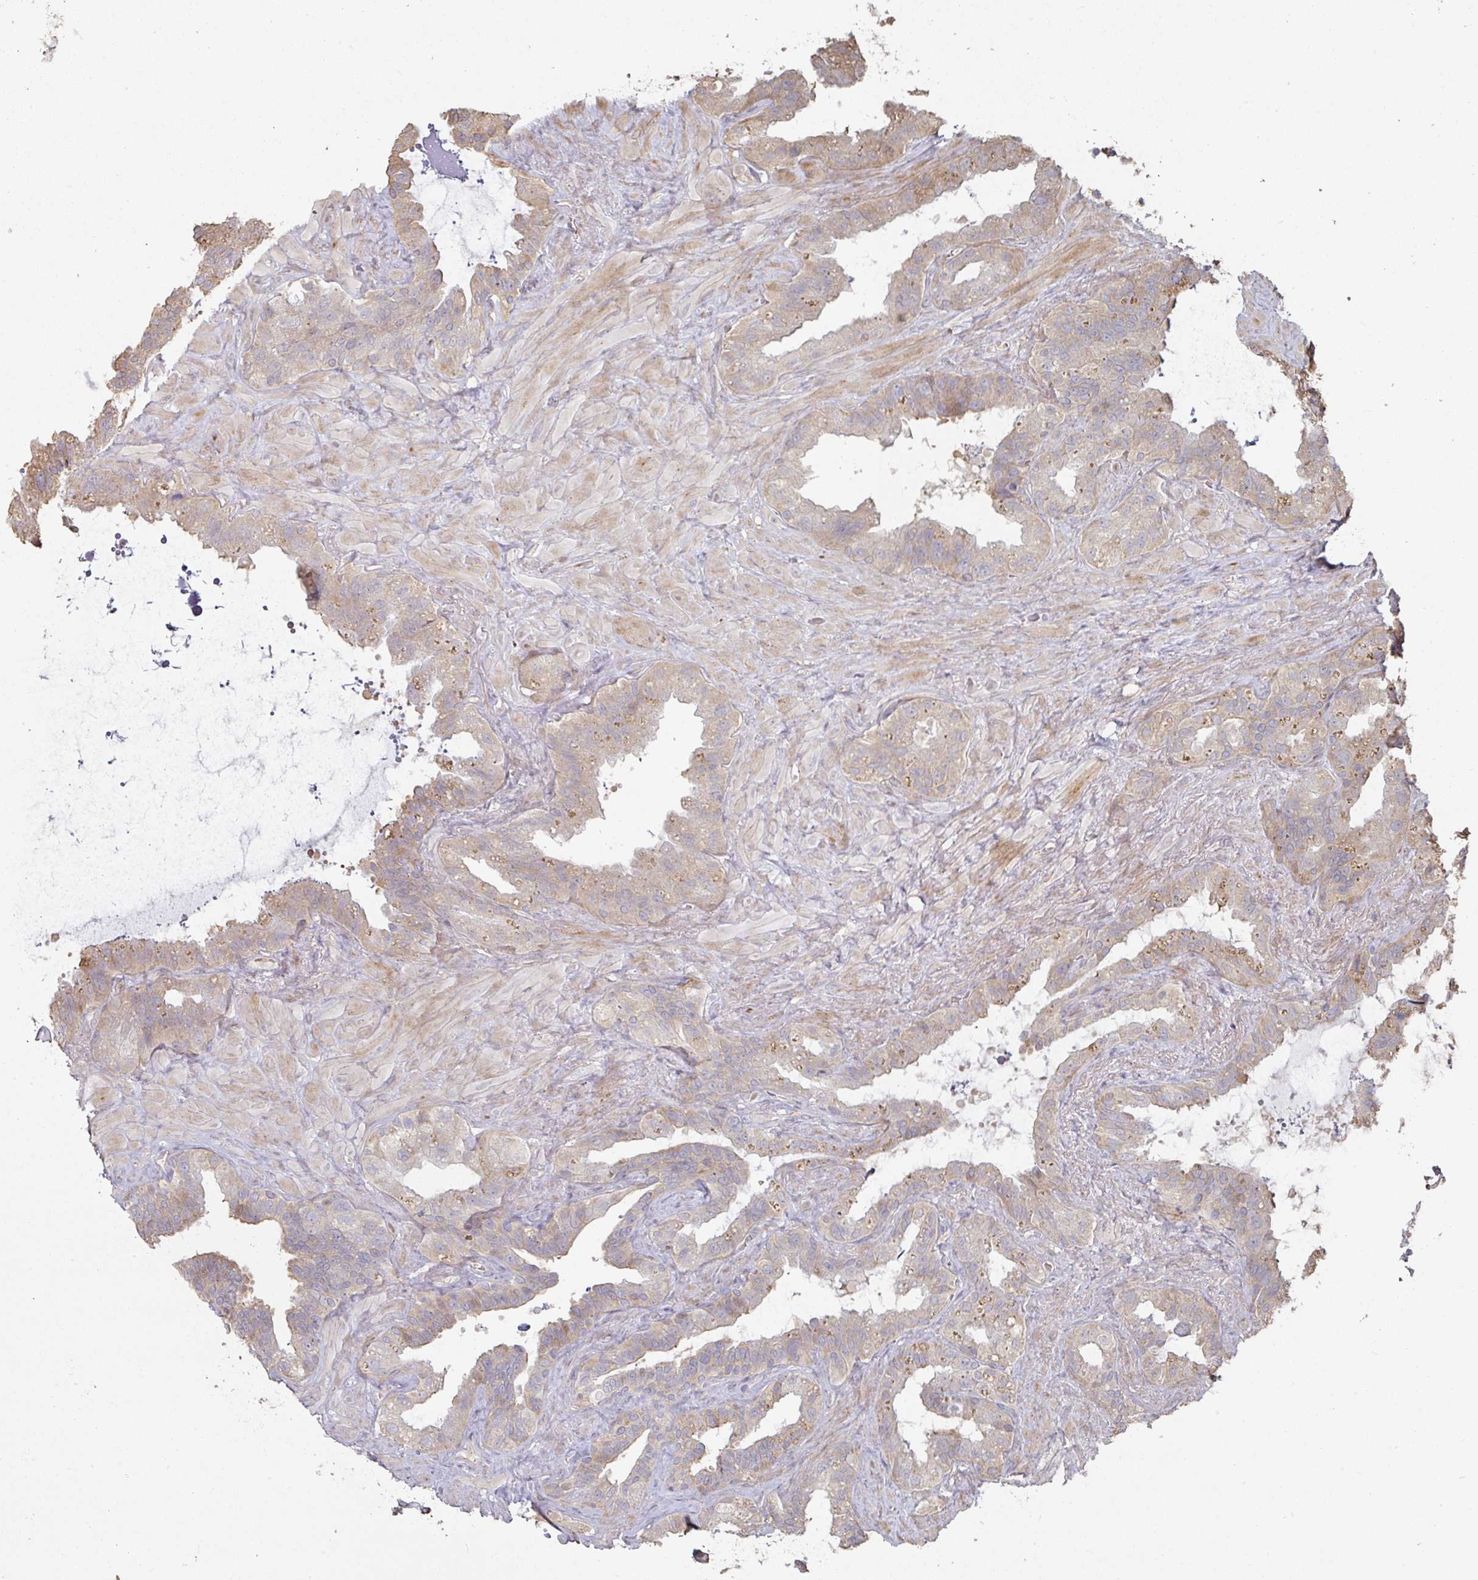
{"staining": {"intensity": "weak", "quantity": "25%-75%", "location": "cytoplasmic/membranous"}, "tissue": "seminal vesicle", "cell_type": "Glandular cells", "image_type": "normal", "snomed": [{"axis": "morphology", "description": "Normal tissue, NOS"}, {"axis": "topography", "description": "Seminal veicle"}, {"axis": "topography", "description": "Peripheral nerve tissue"}], "caption": "Brown immunohistochemical staining in unremarkable human seminal vesicle shows weak cytoplasmic/membranous positivity in about 25%-75% of glandular cells. The staining was performed using DAB (3,3'-diaminobenzidine), with brown indicating positive protein expression. Nuclei are stained blue with hematoxylin.", "gene": "CA7", "patient": {"sex": "male", "age": 76}}